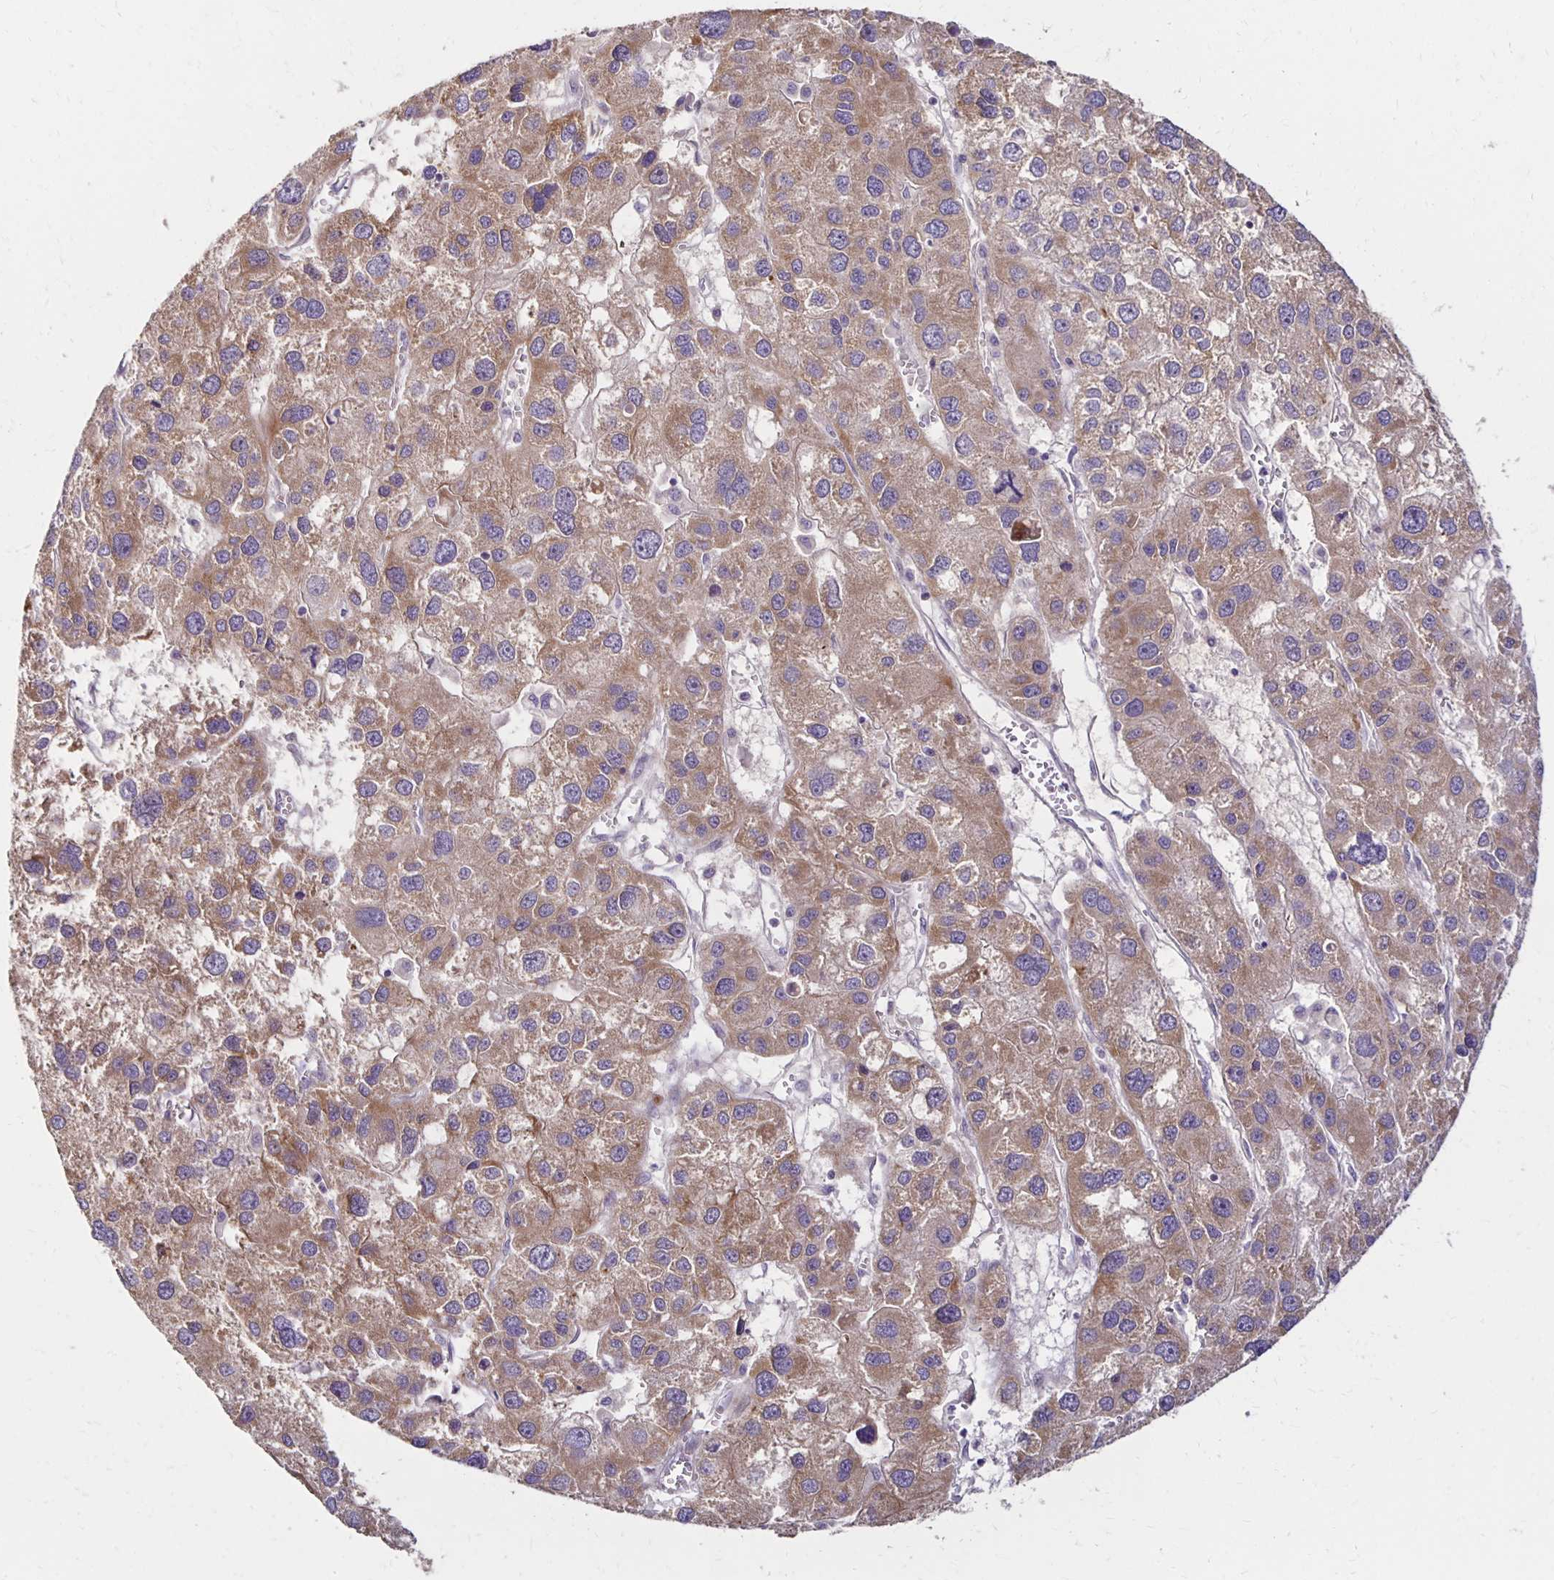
{"staining": {"intensity": "moderate", "quantity": ">75%", "location": "cytoplasmic/membranous"}, "tissue": "liver cancer", "cell_type": "Tumor cells", "image_type": "cancer", "snomed": [{"axis": "morphology", "description": "Carcinoma, Hepatocellular, NOS"}, {"axis": "topography", "description": "Liver"}], "caption": "This histopathology image shows liver hepatocellular carcinoma stained with immunohistochemistry to label a protein in brown. The cytoplasmic/membranous of tumor cells show moderate positivity for the protein. Nuclei are counter-stained blue.", "gene": "KATNBL1", "patient": {"sex": "male", "age": 73}}